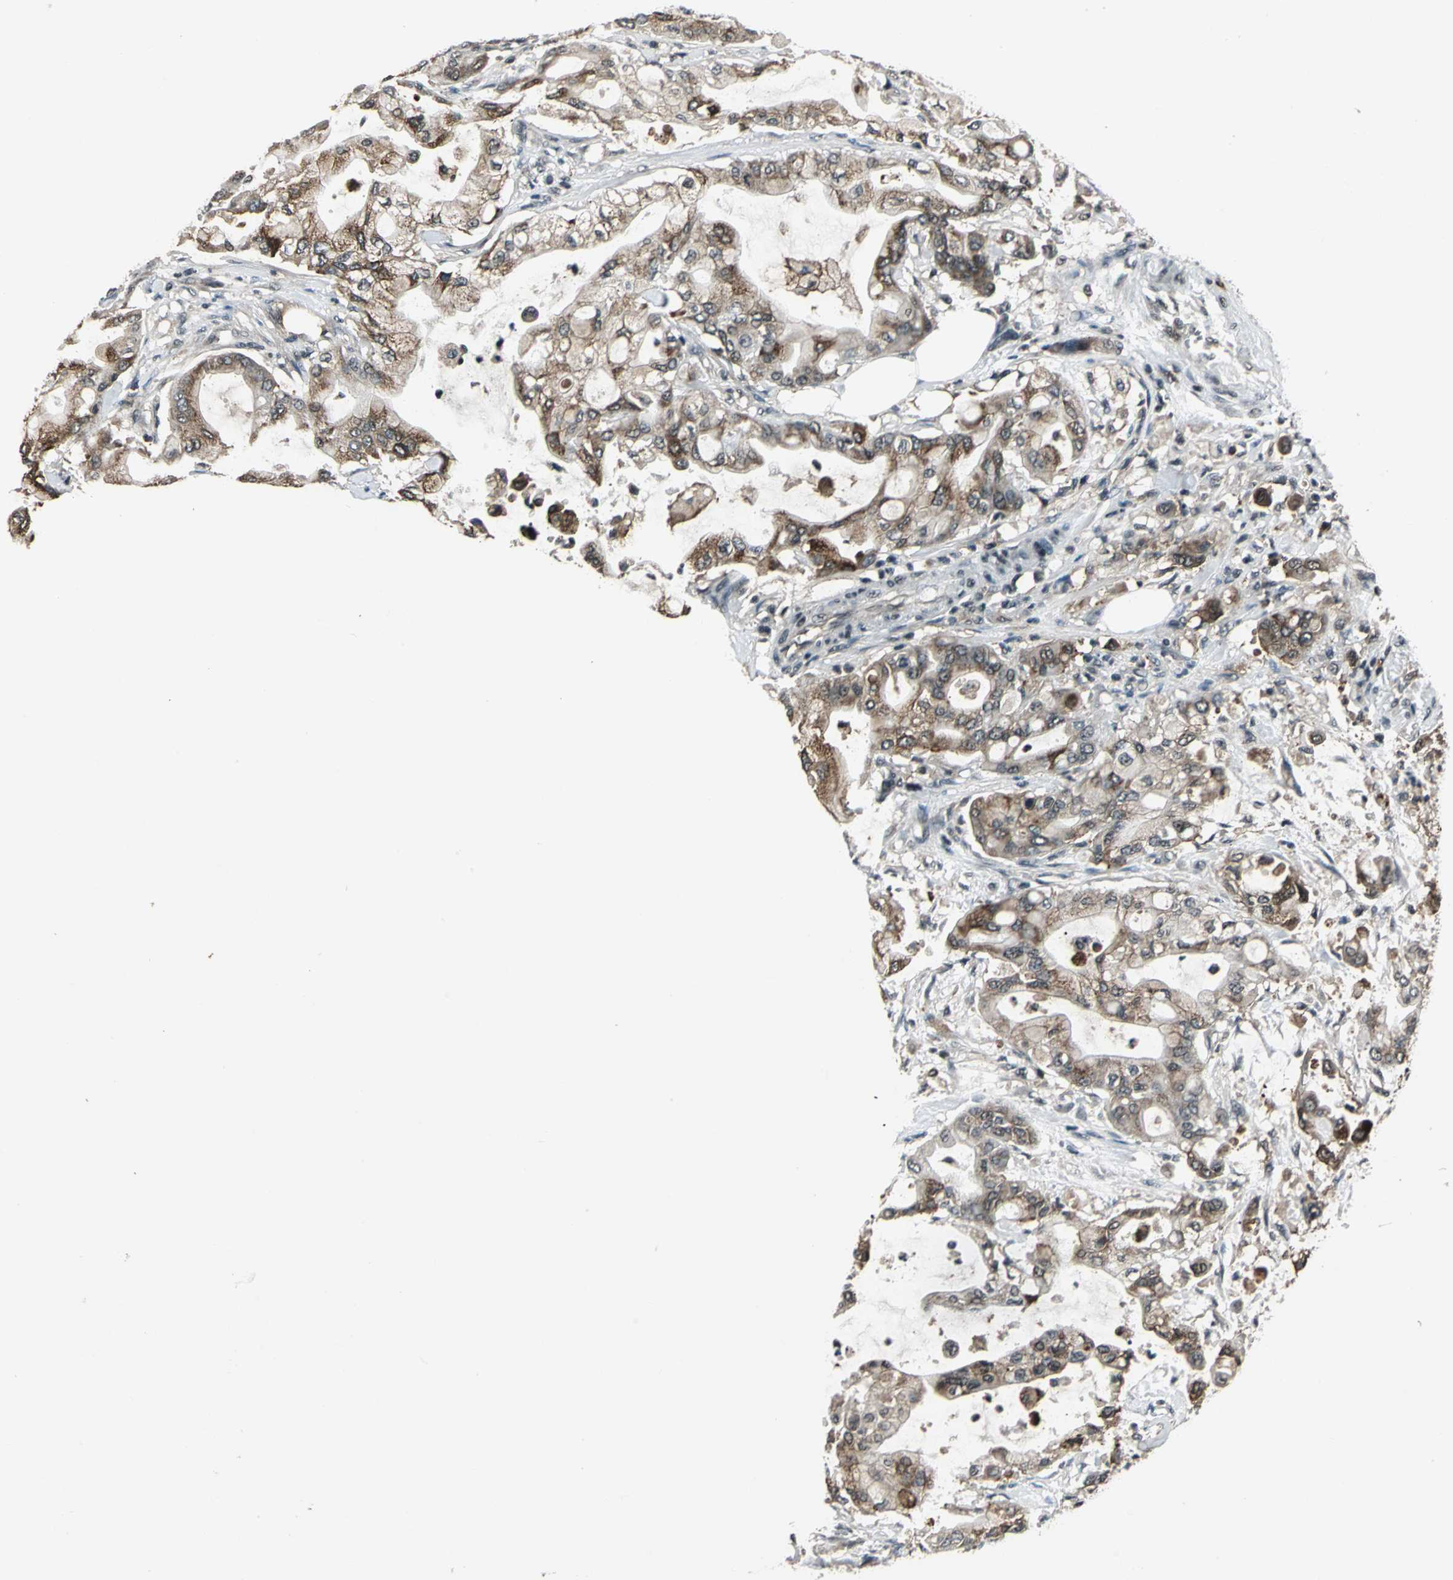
{"staining": {"intensity": "moderate", "quantity": ">75%", "location": "cytoplasmic/membranous,nuclear"}, "tissue": "pancreatic cancer", "cell_type": "Tumor cells", "image_type": "cancer", "snomed": [{"axis": "morphology", "description": "Adenocarcinoma, NOS"}, {"axis": "morphology", "description": "Adenocarcinoma, metastatic, NOS"}, {"axis": "topography", "description": "Lymph node"}, {"axis": "topography", "description": "Pancreas"}, {"axis": "topography", "description": "Duodenum"}], "caption": "This is an image of immunohistochemistry staining of metastatic adenocarcinoma (pancreatic), which shows moderate staining in the cytoplasmic/membranous and nuclear of tumor cells.", "gene": "NR2C2", "patient": {"sex": "female", "age": 64}}